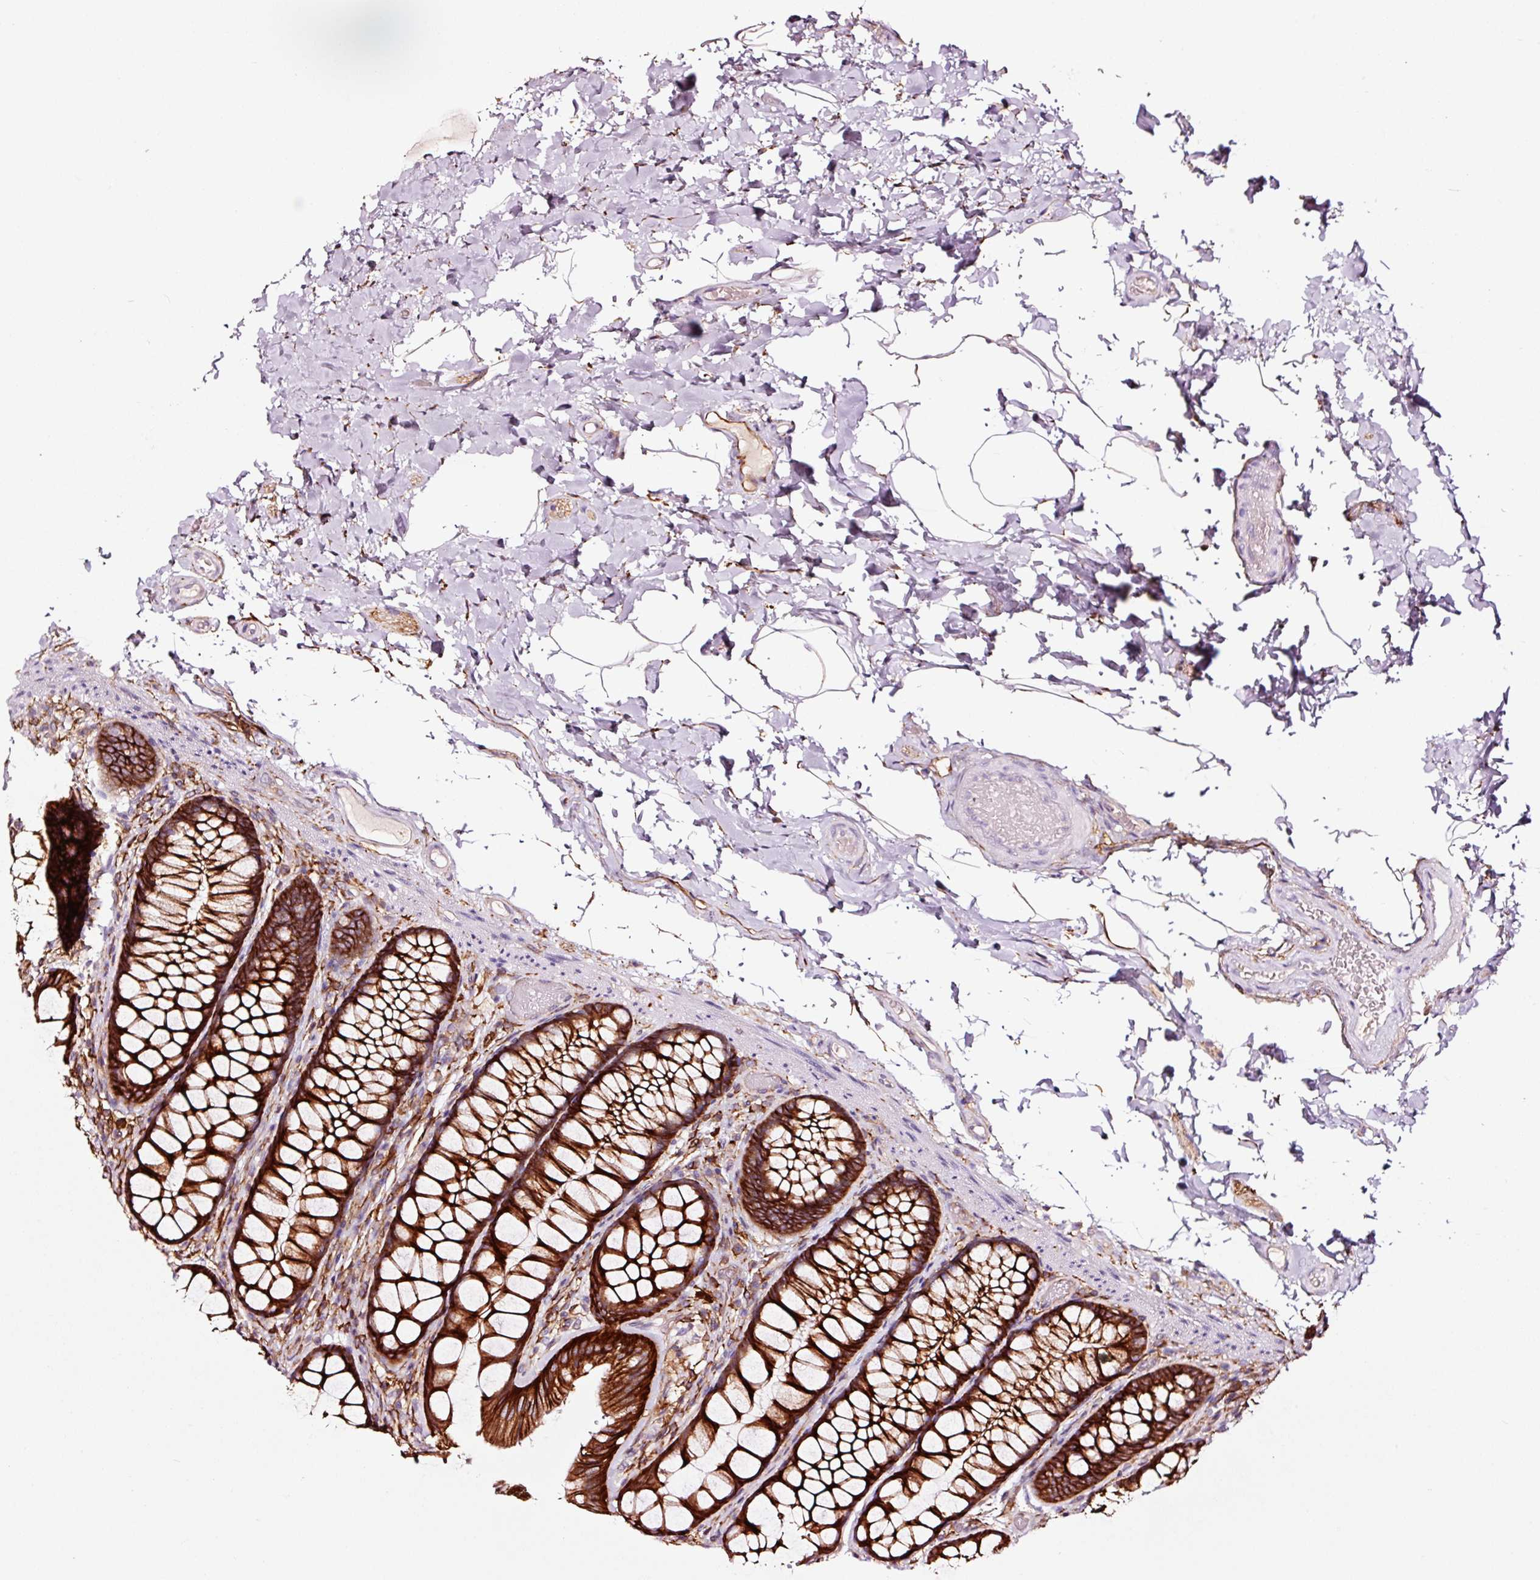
{"staining": {"intensity": "moderate", "quantity": "<25%", "location": "cytoplasmic/membranous"}, "tissue": "colon", "cell_type": "Endothelial cells", "image_type": "normal", "snomed": [{"axis": "morphology", "description": "Normal tissue, NOS"}, {"axis": "topography", "description": "Colon"}], "caption": "The image shows staining of benign colon, revealing moderate cytoplasmic/membranous protein expression (brown color) within endothelial cells.", "gene": "ADD3", "patient": {"sex": "male", "age": 46}}